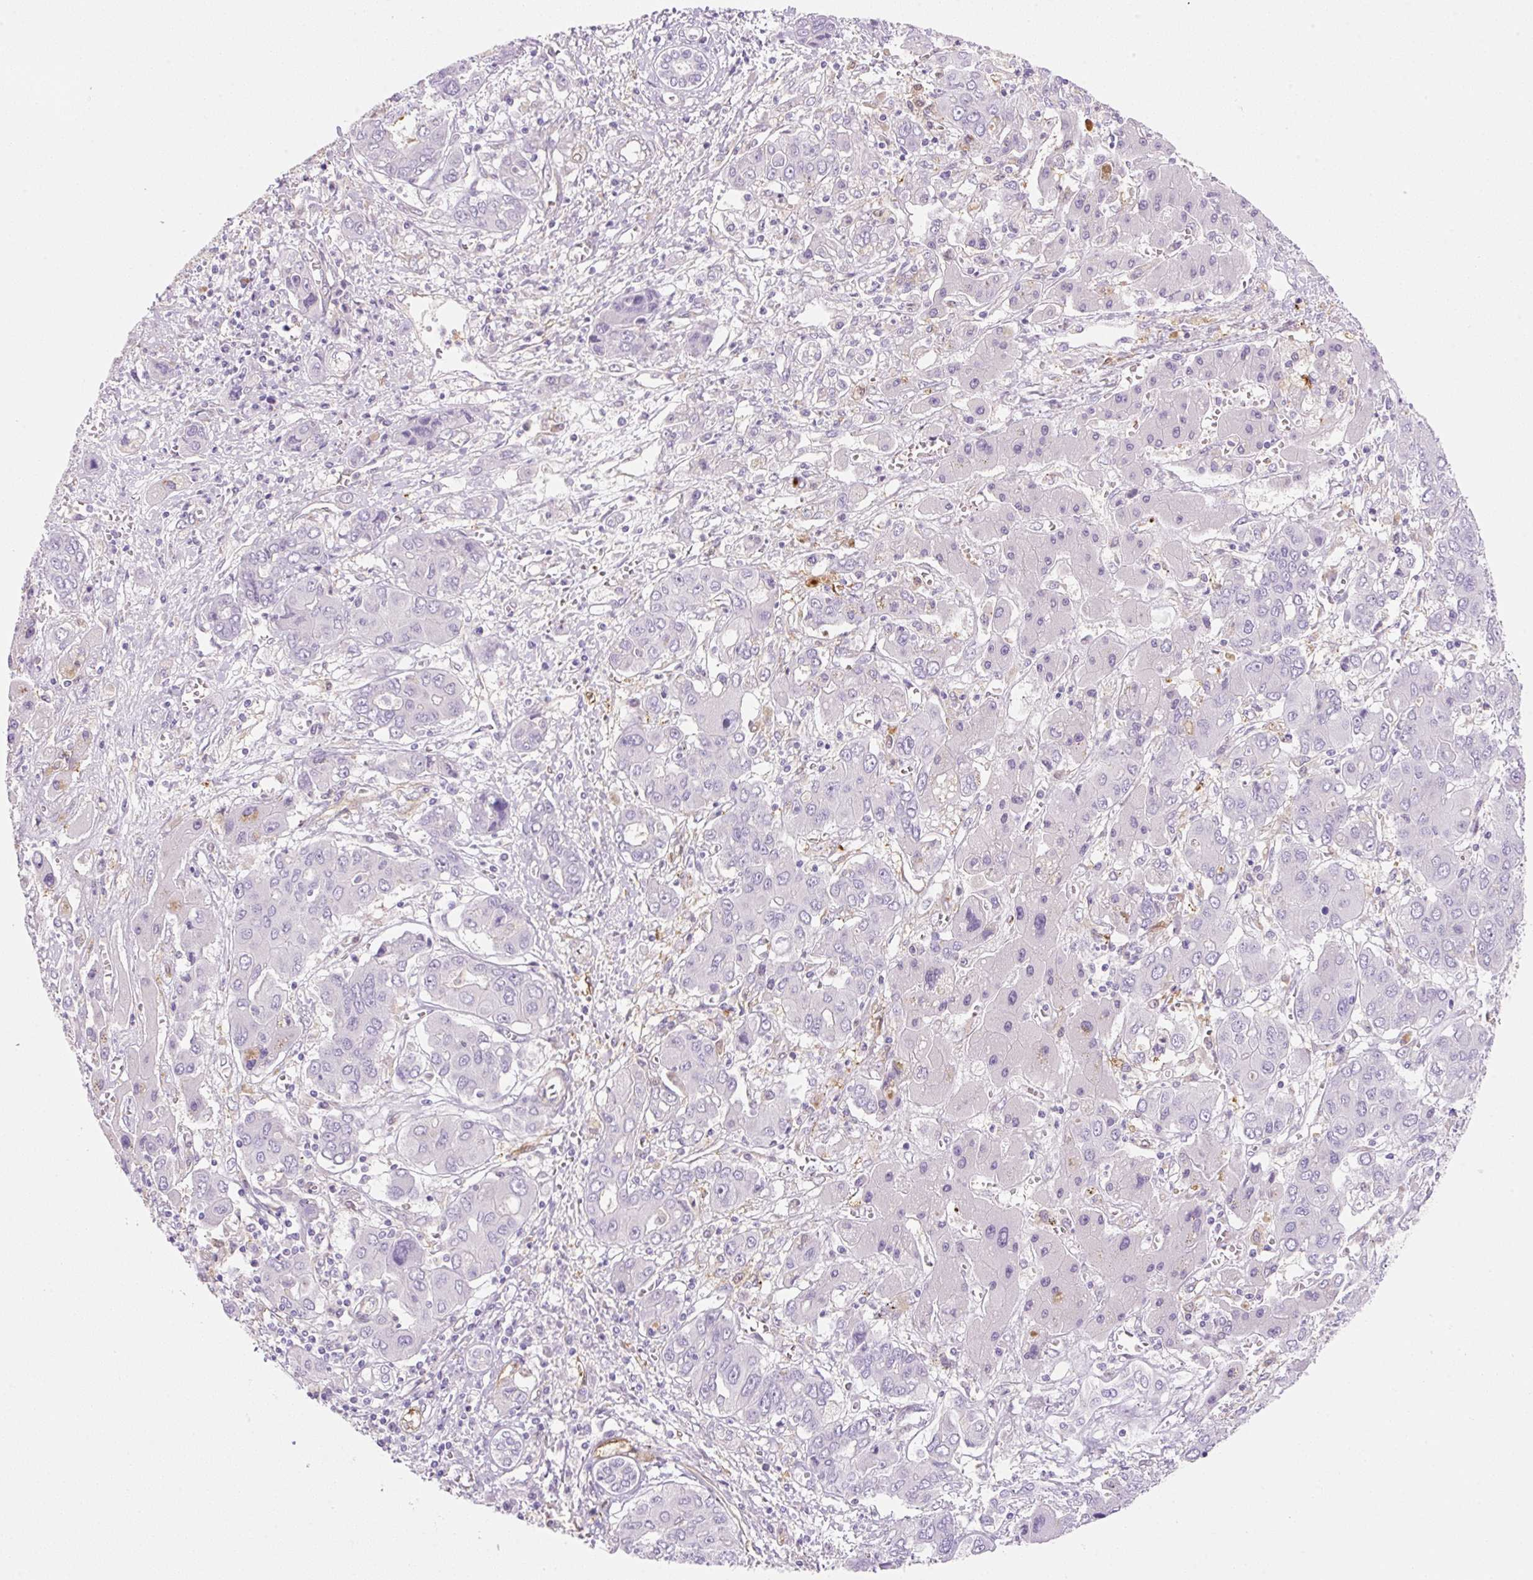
{"staining": {"intensity": "negative", "quantity": "none", "location": "none"}, "tissue": "liver cancer", "cell_type": "Tumor cells", "image_type": "cancer", "snomed": [{"axis": "morphology", "description": "Cholangiocarcinoma"}, {"axis": "topography", "description": "Liver"}], "caption": "Image shows no significant protein staining in tumor cells of liver cancer (cholangiocarcinoma).", "gene": "FABP5", "patient": {"sex": "male", "age": 67}}